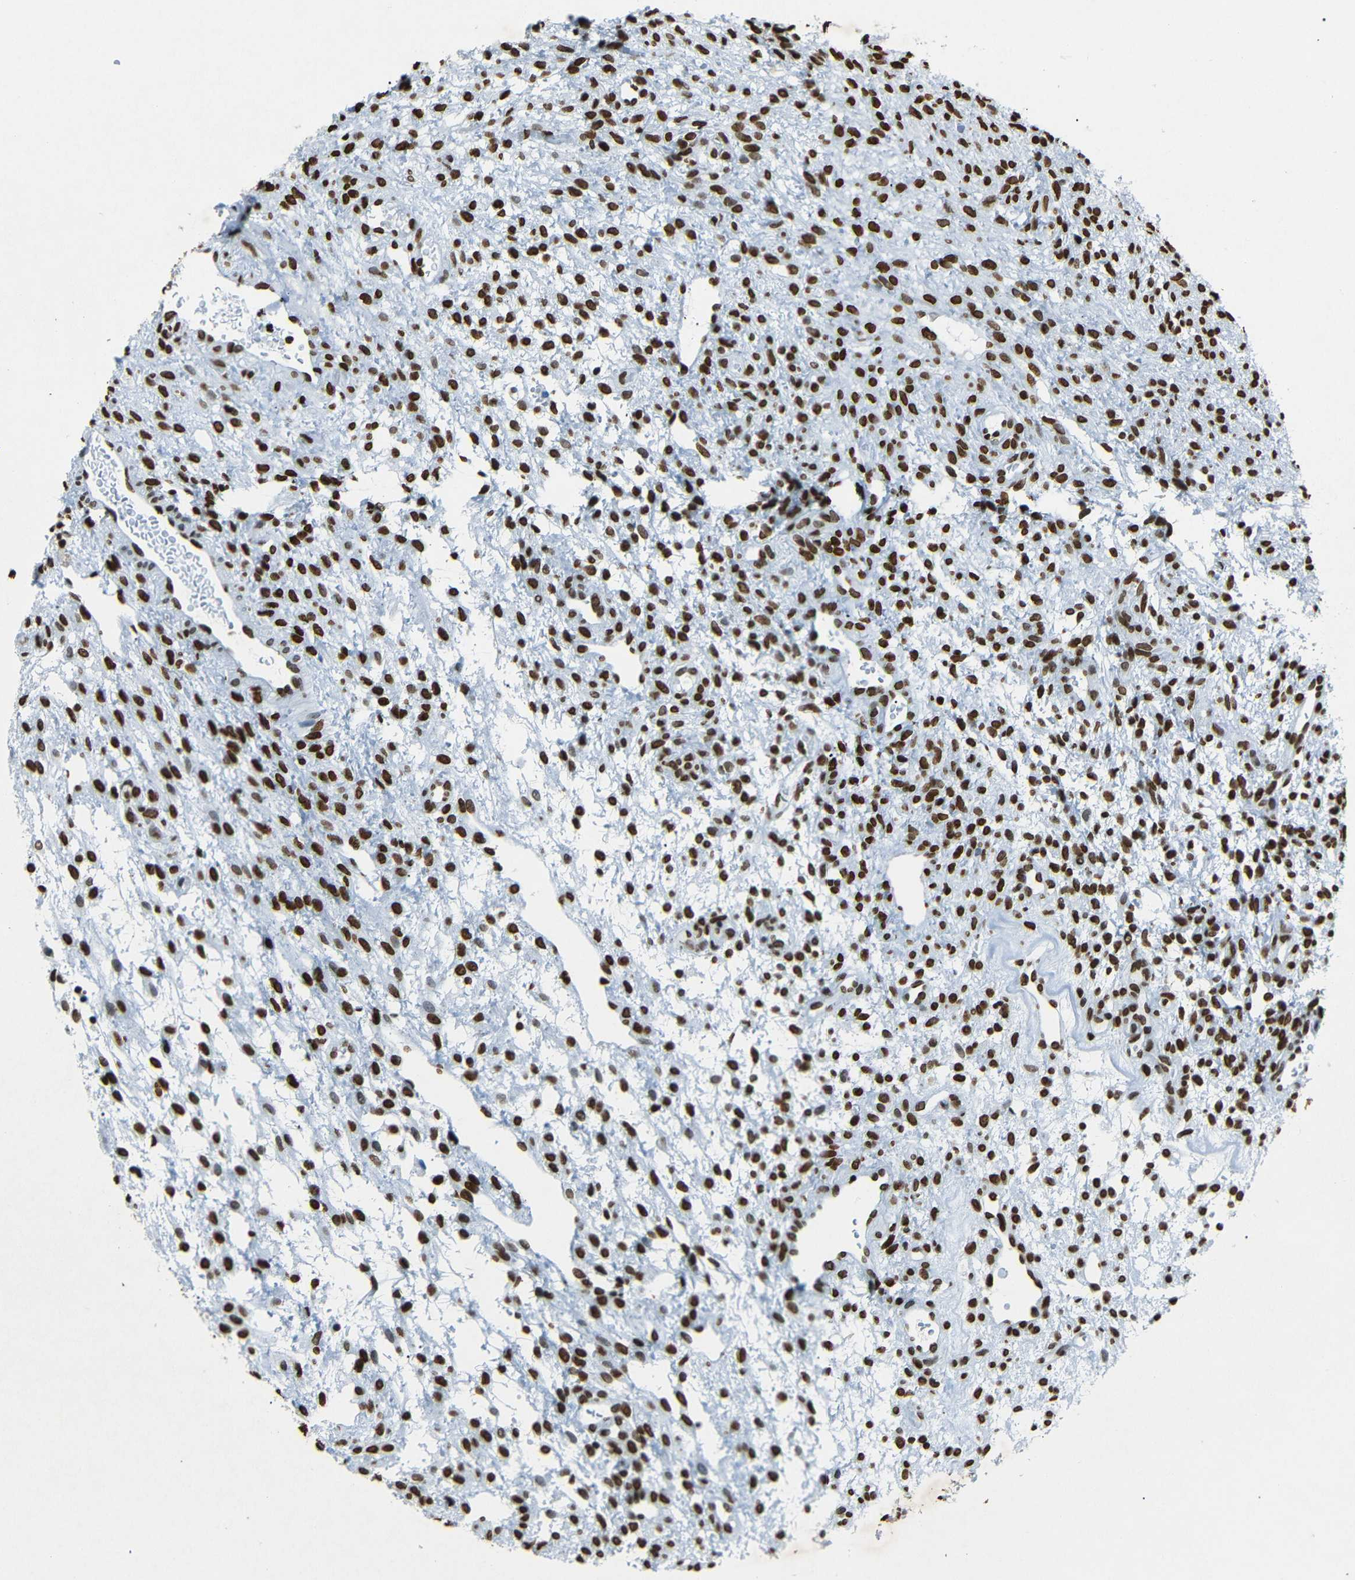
{"staining": {"intensity": "strong", "quantity": ">75%", "location": "nuclear"}, "tissue": "ovary", "cell_type": "Follicle cells", "image_type": "normal", "snomed": [{"axis": "morphology", "description": "Normal tissue, NOS"}, {"axis": "morphology", "description": "Cyst, NOS"}, {"axis": "topography", "description": "Ovary"}], "caption": "Benign ovary was stained to show a protein in brown. There is high levels of strong nuclear staining in about >75% of follicle cells. Ihc stains the protein in brown and the nuclei are stained blue.", "gene": "HMGN1", "patient": {"sex": "female", "age": 18}}